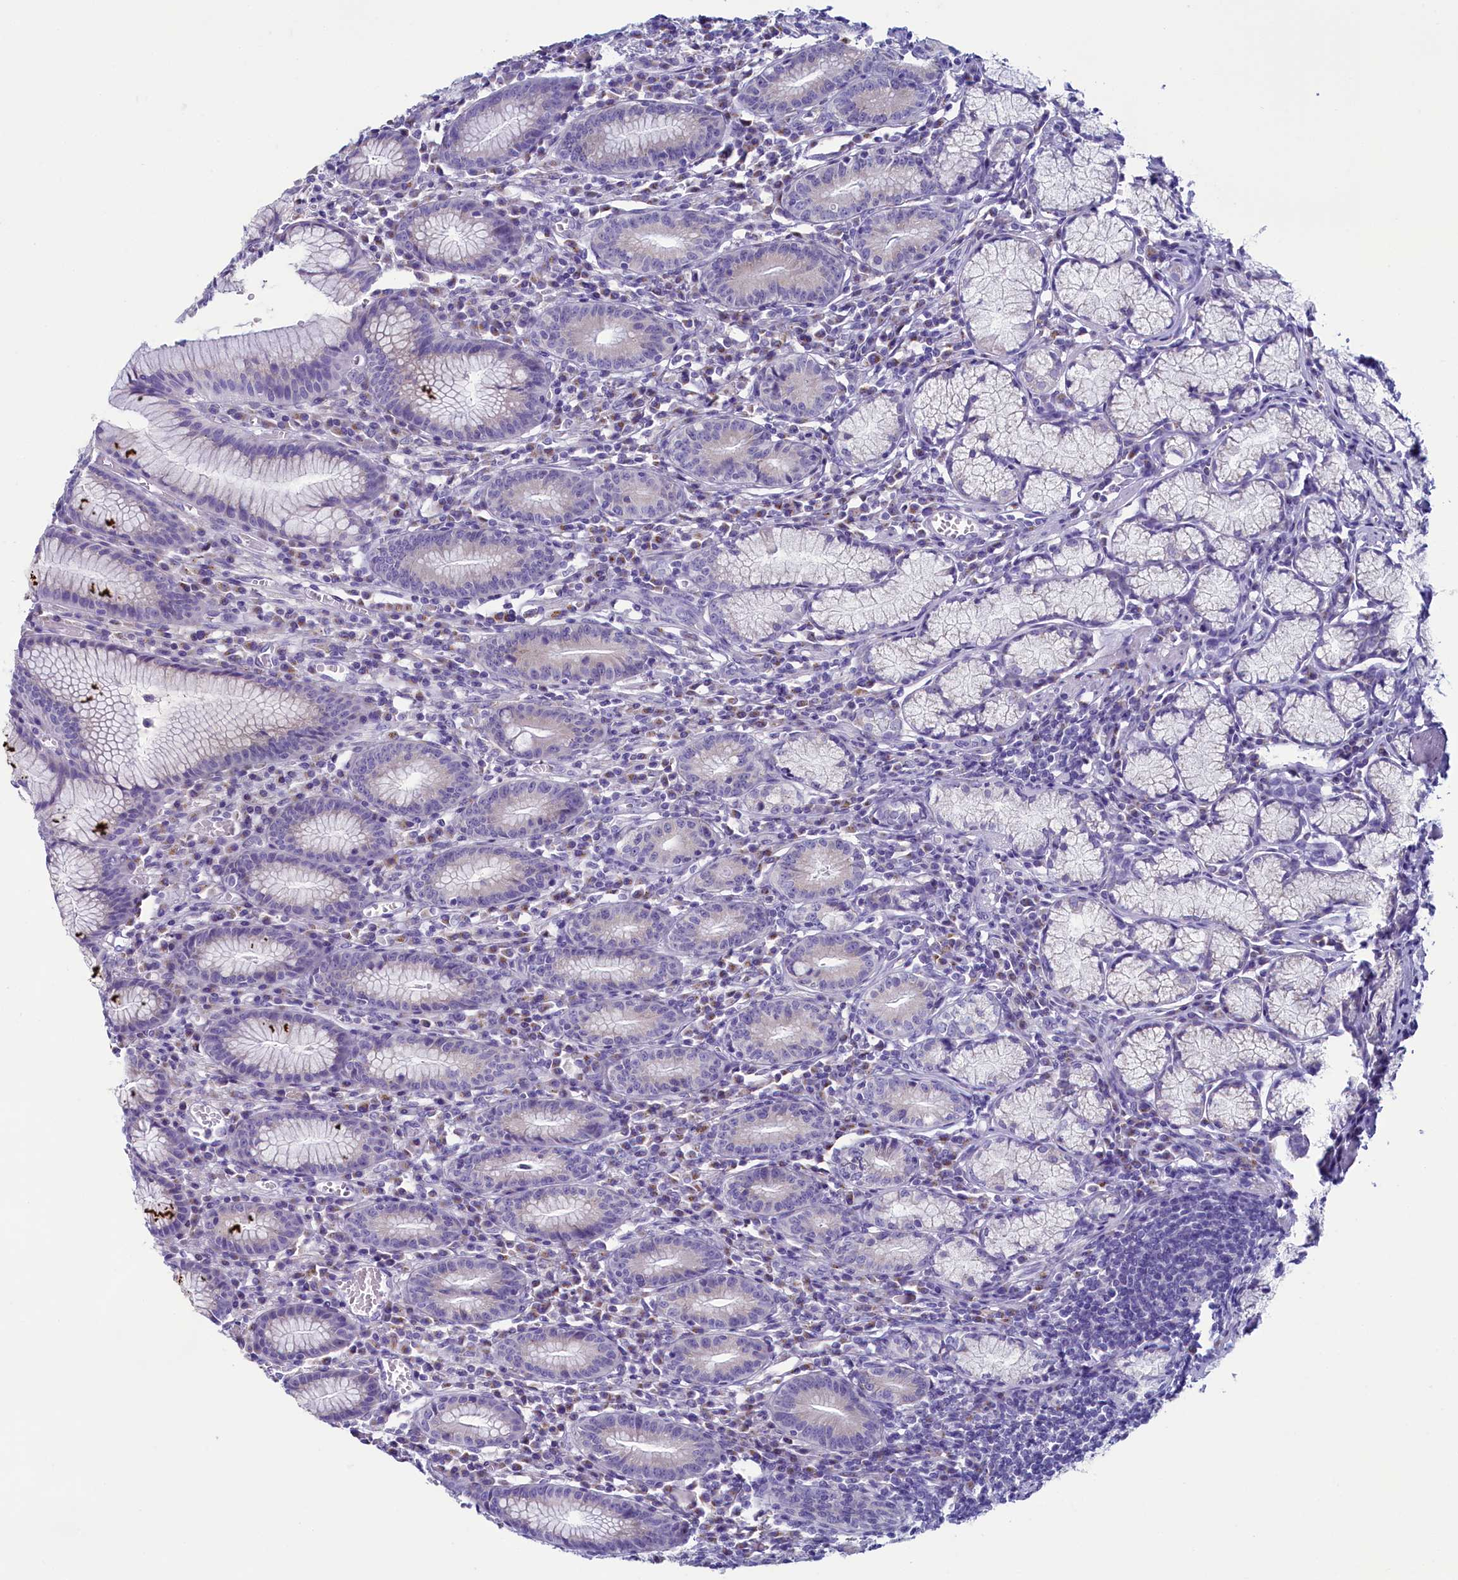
{"staining": {"intensity": "negative", "quantity": "none", "location": "none"}, "tissue": "stomach", "cell_type": "Glandular cells", "image_type": "normal", "snomed": [{"axis": "morphology", "description": "Normal tissue, NOS"}, {"axis": "topography", "description": "Stomach"}], "caption": "Immunohistochemistry (IHC) photomicrograph of normal stomach: stomach stained with DAB reveals no significant protein positivity in glandular cells.", "gene": "SKA3", "patient": {"sex": "male", "age": 55}}